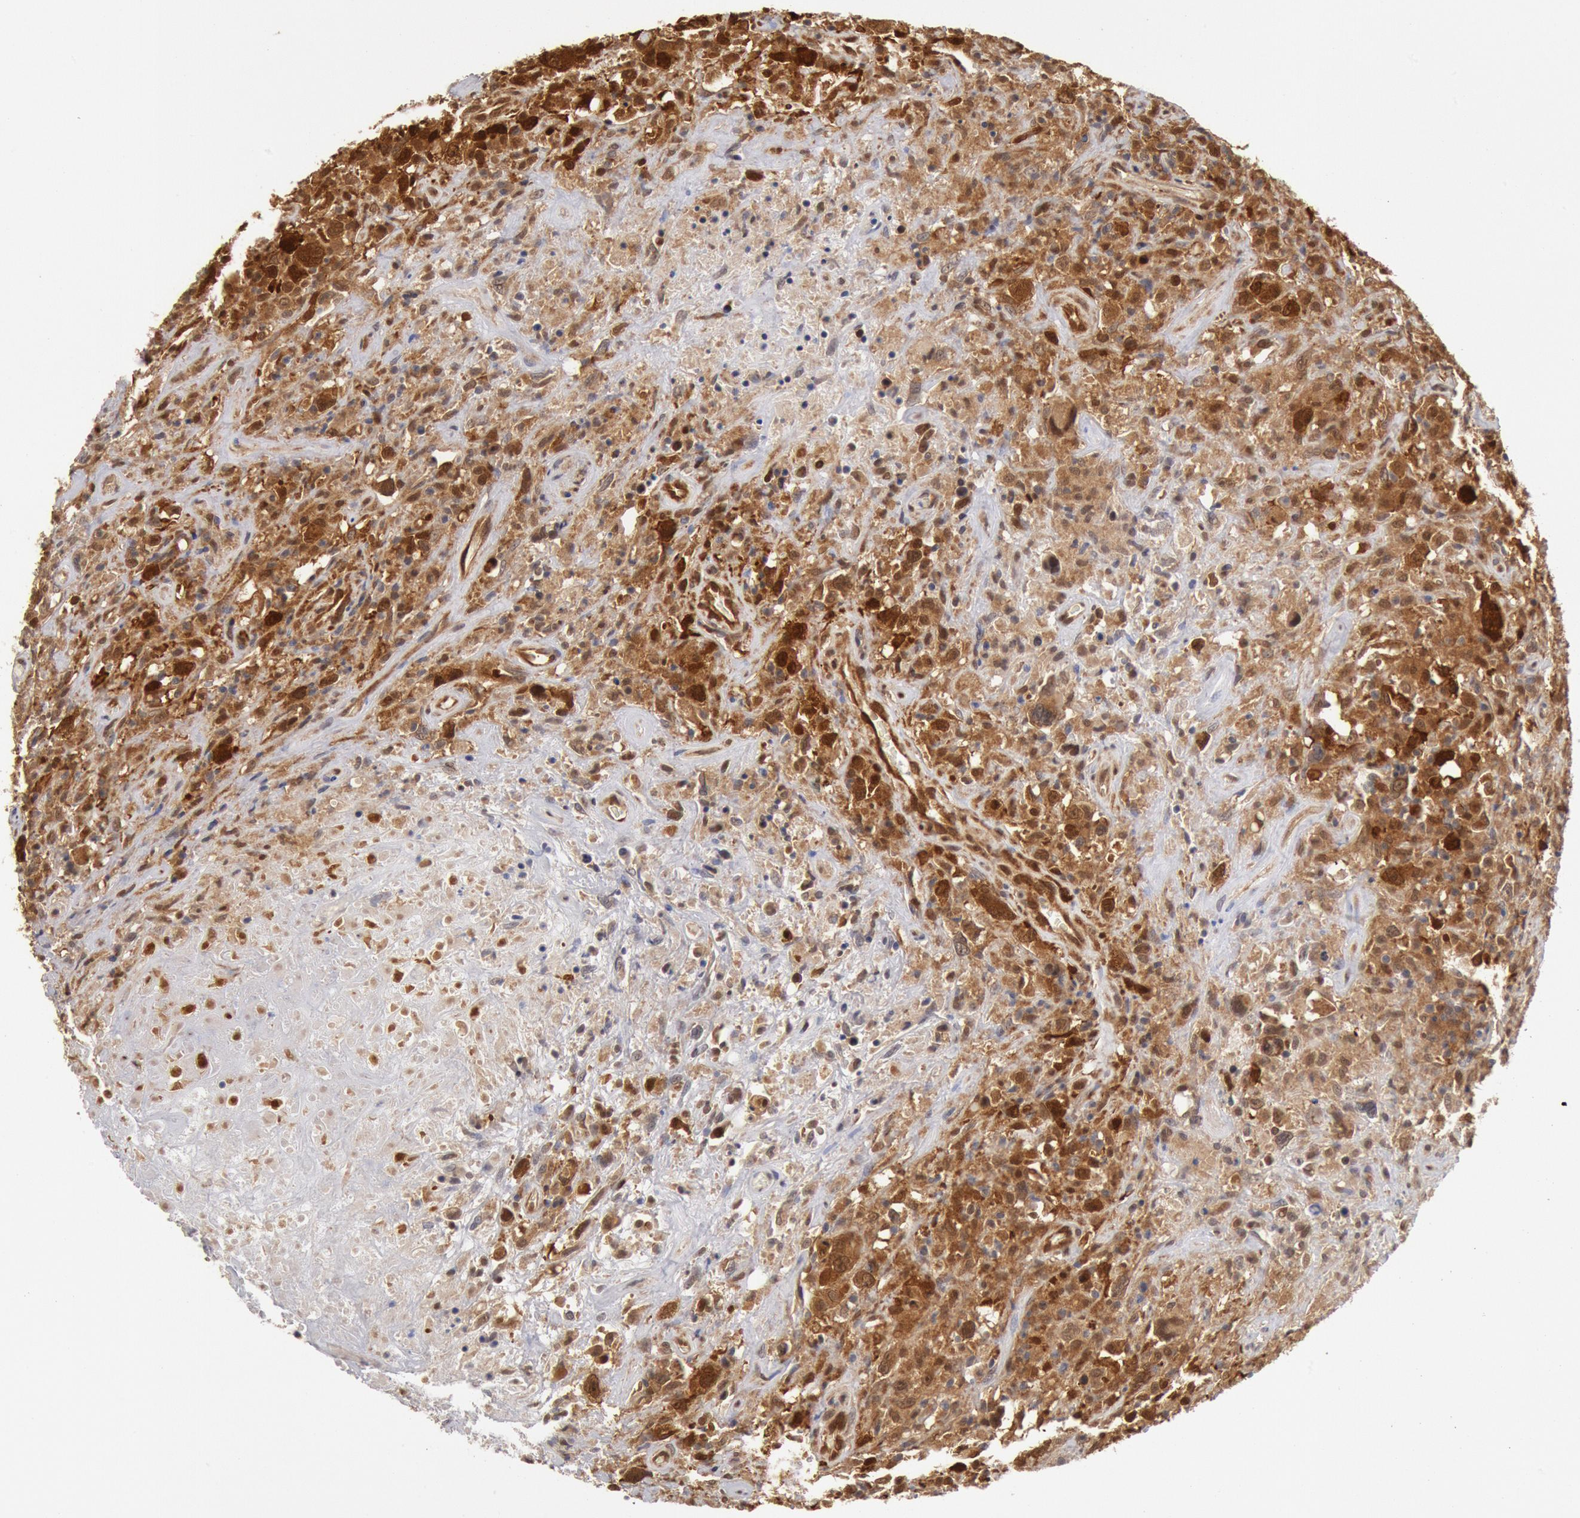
{"staining": {"intensity": "strong", "quantity": "25%-75%", "location": "cytoplasmic/membranous"}, "tissue": "lymphoma", "cell_type": "Tumor cells", "image_type": "cancer", "snomed": [{"axis": "morphology", "description": "Hodgkin's disease, NOS"}, {"axis": "topography", "description": "Lymph node"}], "caption": "Strong cytoplasmic/membranous staining is identified in approximately 25%-75% of tumor cells in Hodgkin's disease. The protein is stained brown, and the nuclei are stained in blue (DAB (3,3'-diaminobenzidine) IHC with brightfield microscopy, high magnification).", "gene": "DNAJA1", "patient": {"sex": "male", "age": 46}}